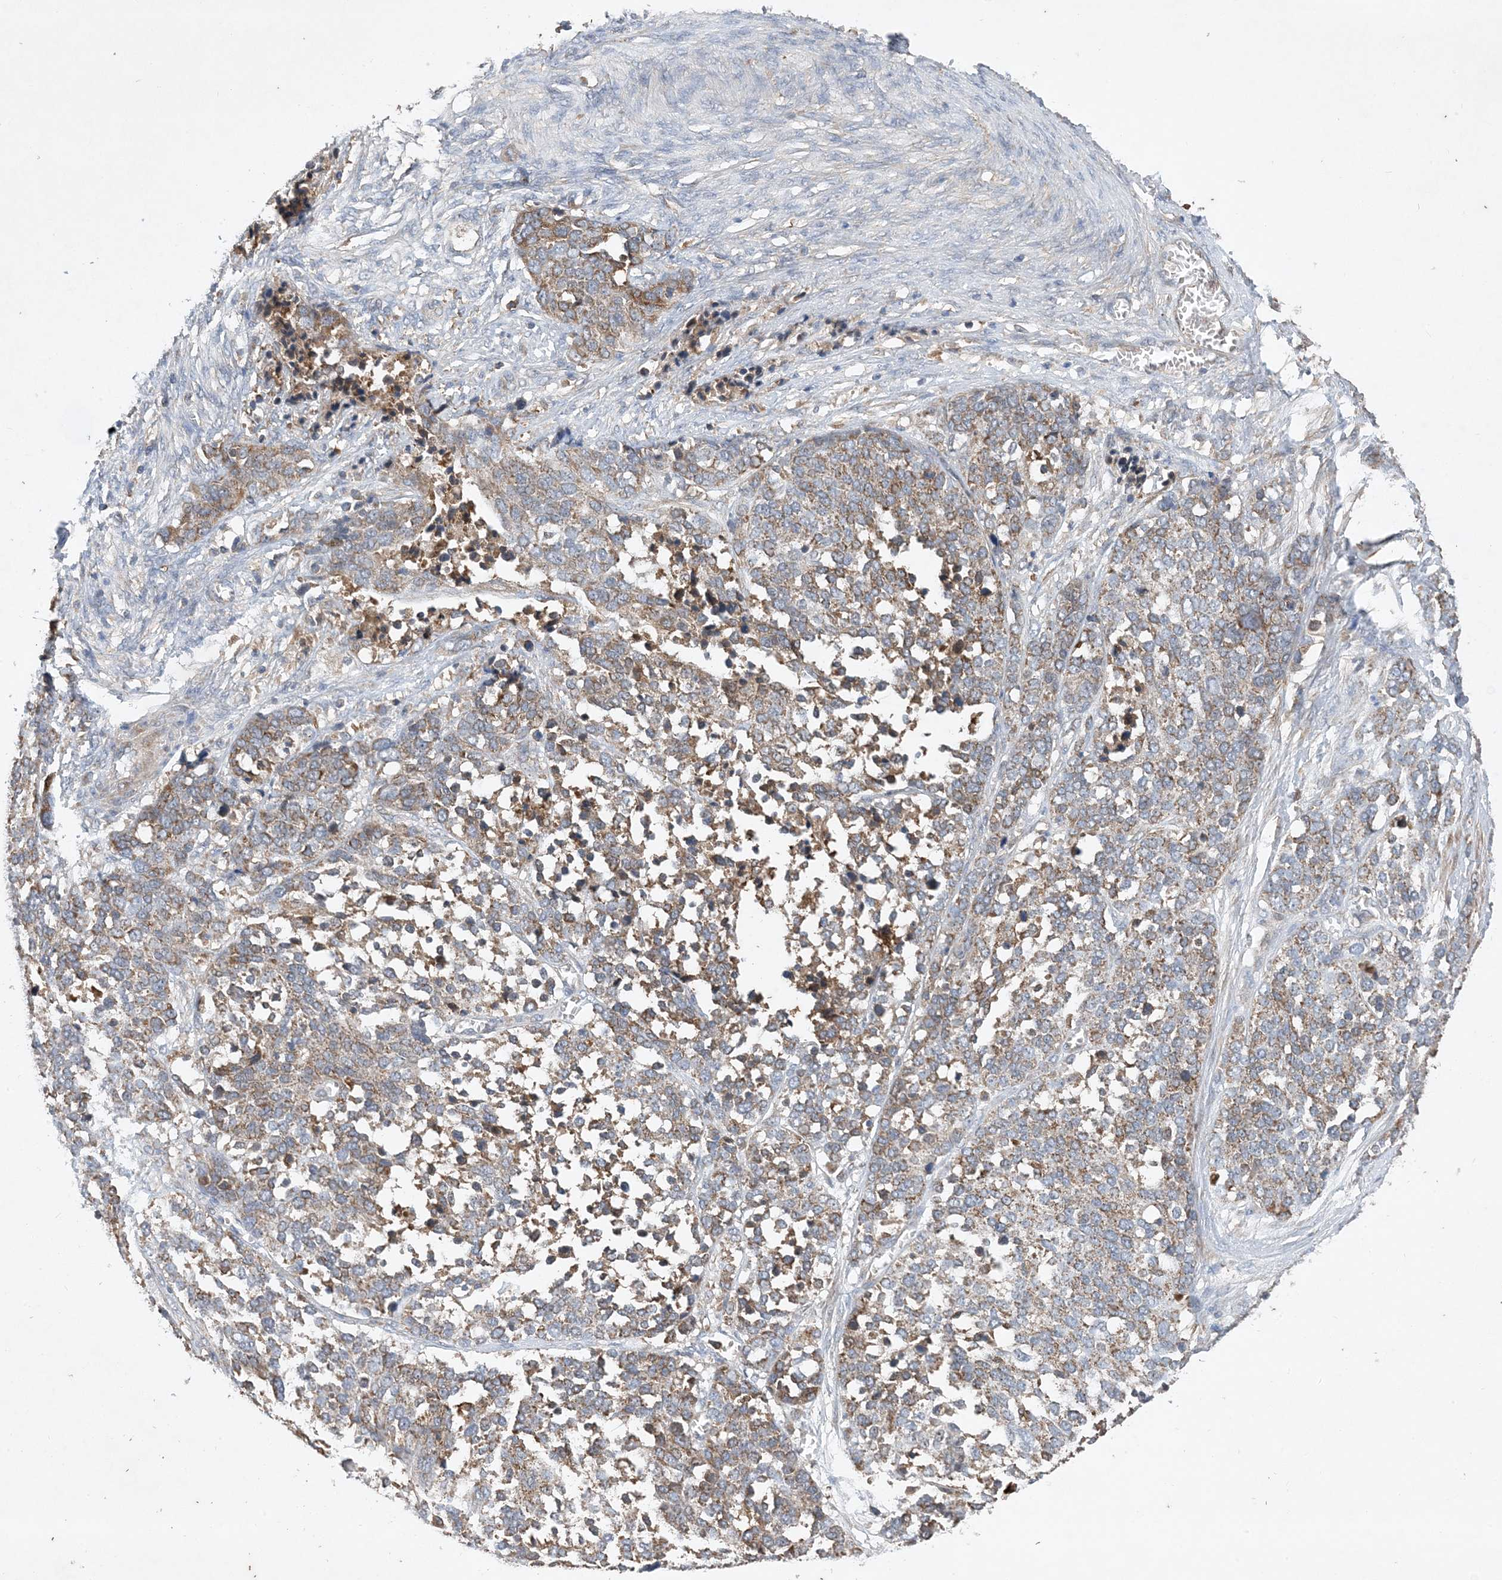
{"staining": {"intensity": "weak", "quantity": ">75%", "location": "cytoplasmic/membranous"}, "tissue": "ovarian cancer", "cell_type": "Tumor cells", "image_type": "cancer", "snomed": [{"axis": "morphology", "description": "Cystadenocarcinoma, serous, NOS"}, {"axis": "topography", "description": "Ovary"}], "caption": "Weak cytoplasmic/membranous staining for a protein is seen in approximately >75% of tumor cells of serous cystadenocarcinoma (ovarian) using immunohistochemistry.", "gene": "STK19", "patient": {"sex": "female", "age": 44}}